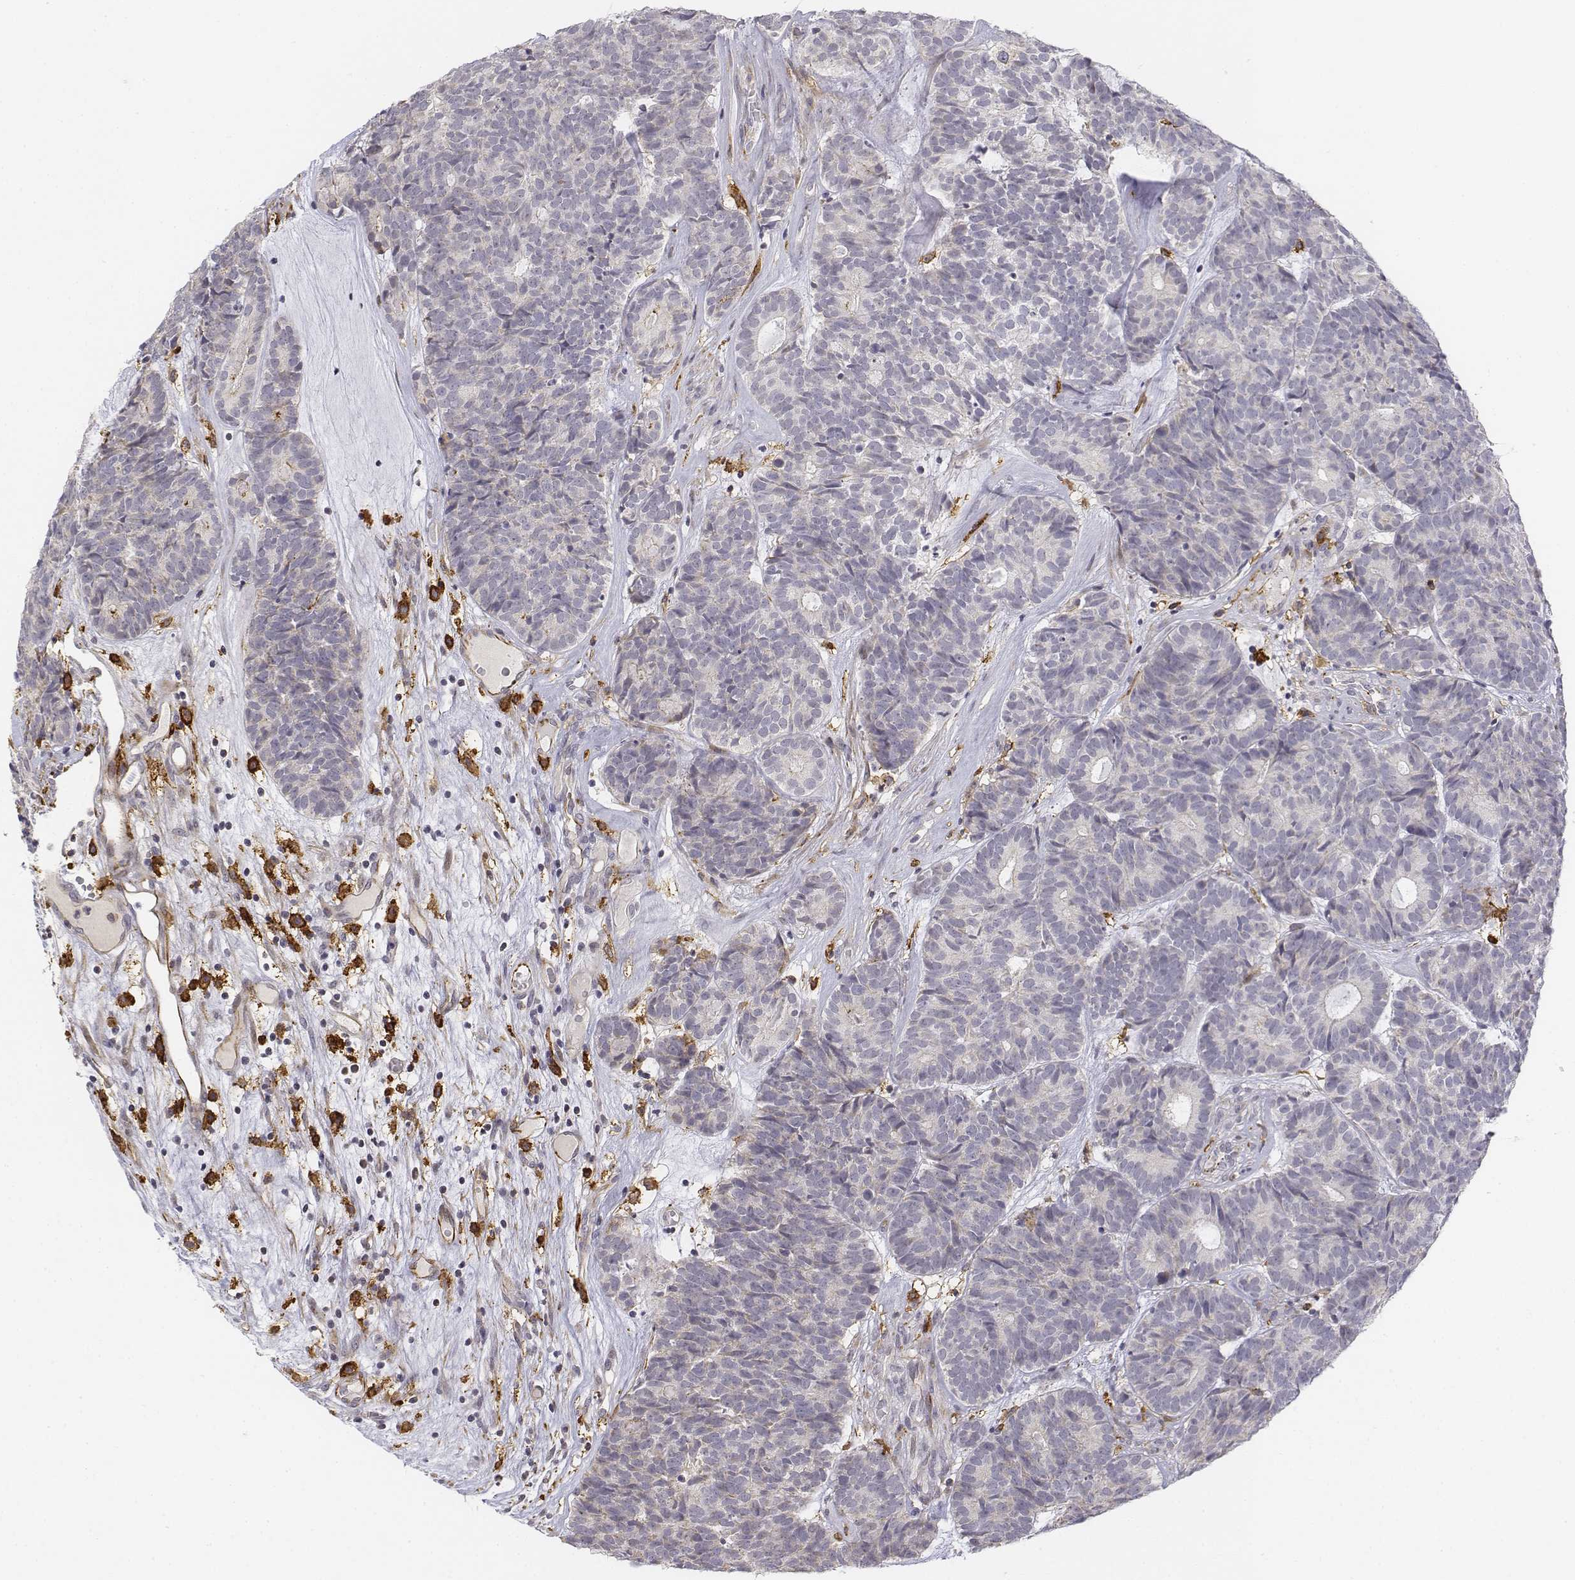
{"staining": {"intensity": "negative", "quantity": "none", "location": "none"}, "tissue": "head and neck cancer", "cell_type": "Tumor cells", "image_type": "cancer", "snomed": [{"axis": "morphology", "description": "Adenocarcinoma, NOS"}, {"axis": "topography", "description": "Head-Neck"}], "caption": "IHC of human head and neck cancer (adenocarcinoma) demonstrates no staining in tumor cells. The staining is performed using DAB (3,3'-diaminobenzidine) brown chromogen with nuclei counter-stained in using hematoxylin.", "gene": "CD14", "patient": {"sex": "female", "age": 81}}